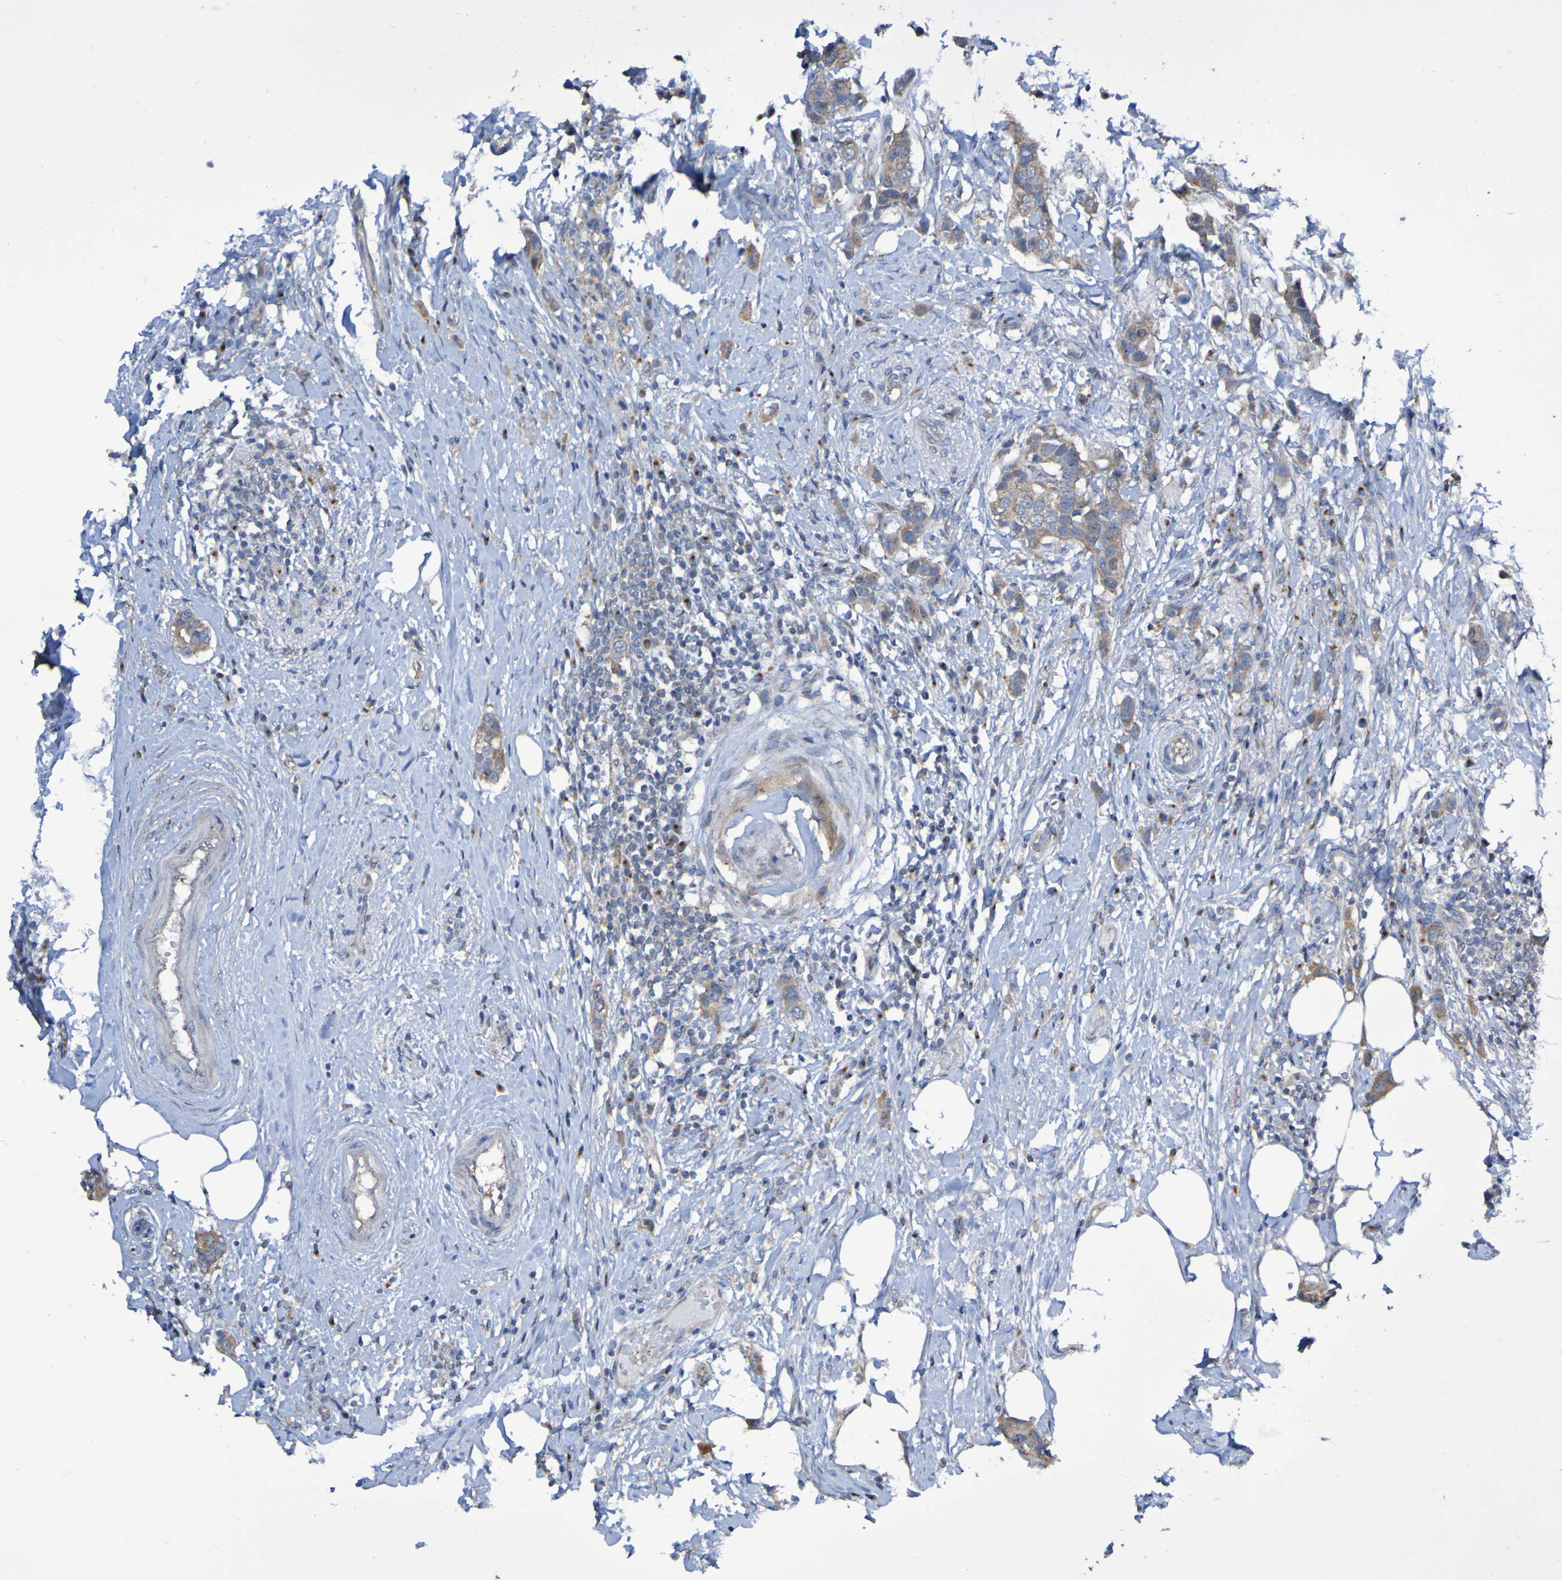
{"staining": {"intensity": "moderate", "quantity": ">75%", "location": "cytoplasmic/membranous"}, "tissue": "breast cancer", "cell_type": "Tumor cells", "image_type": "cancer", "snomed": [{"axis": "morphology", "description": "Normal tissue, NOS"}, {"axis": "morphology", "description": "Duct carcinoma"}, {"axis": "topography", "description": "Breast"}], "caption": "An immunohistochemistry (IHC) photomicrograph of tumor tissue is shown. Protein staining in brown shows moderate cytoplasmic/membranous positivity in breast cancer (invasive ductal carcinoma) within tumor cells.", "gene": "LMBRD2", "patient": {"sex": "female", "age": 50}}